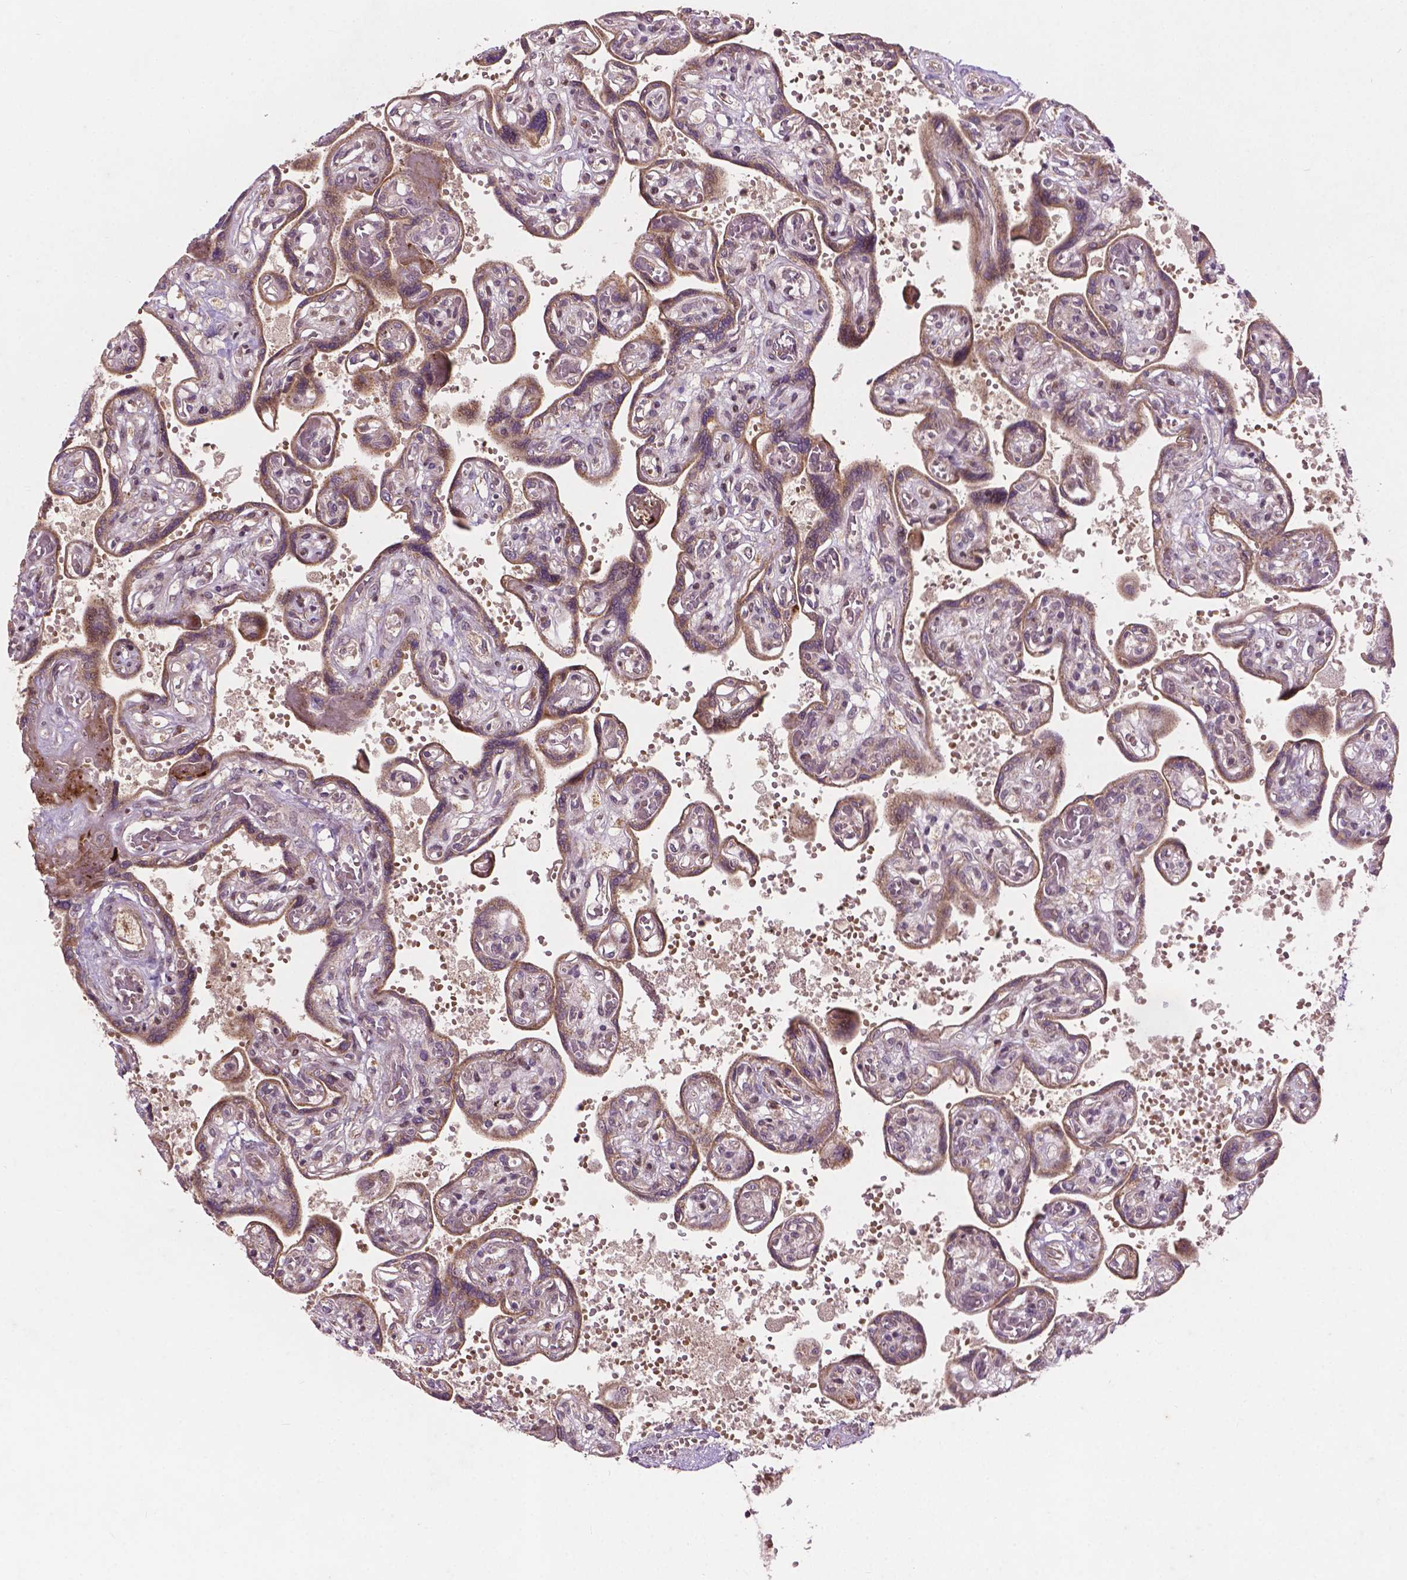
{"staining": {"intensity": "moderate", "quantity": "<25%", "location": "nuclear"}, "tissue": "placenta", "cell_type": "Decidual cells", "image_type": "normal", "snomed": [{"axis": "morphology", "description": "Normal tissue, NOS"}, {"axis": "topography", "description": "Placenta"}], "caption": "Immunohistochemical staining of unremarkable placenta exhibits low levels of moderate nuclear expression in approximately <25% of decidual cells.", "gene": "B3GALNT2", "patient": {"sex": "female", "age": 32}}